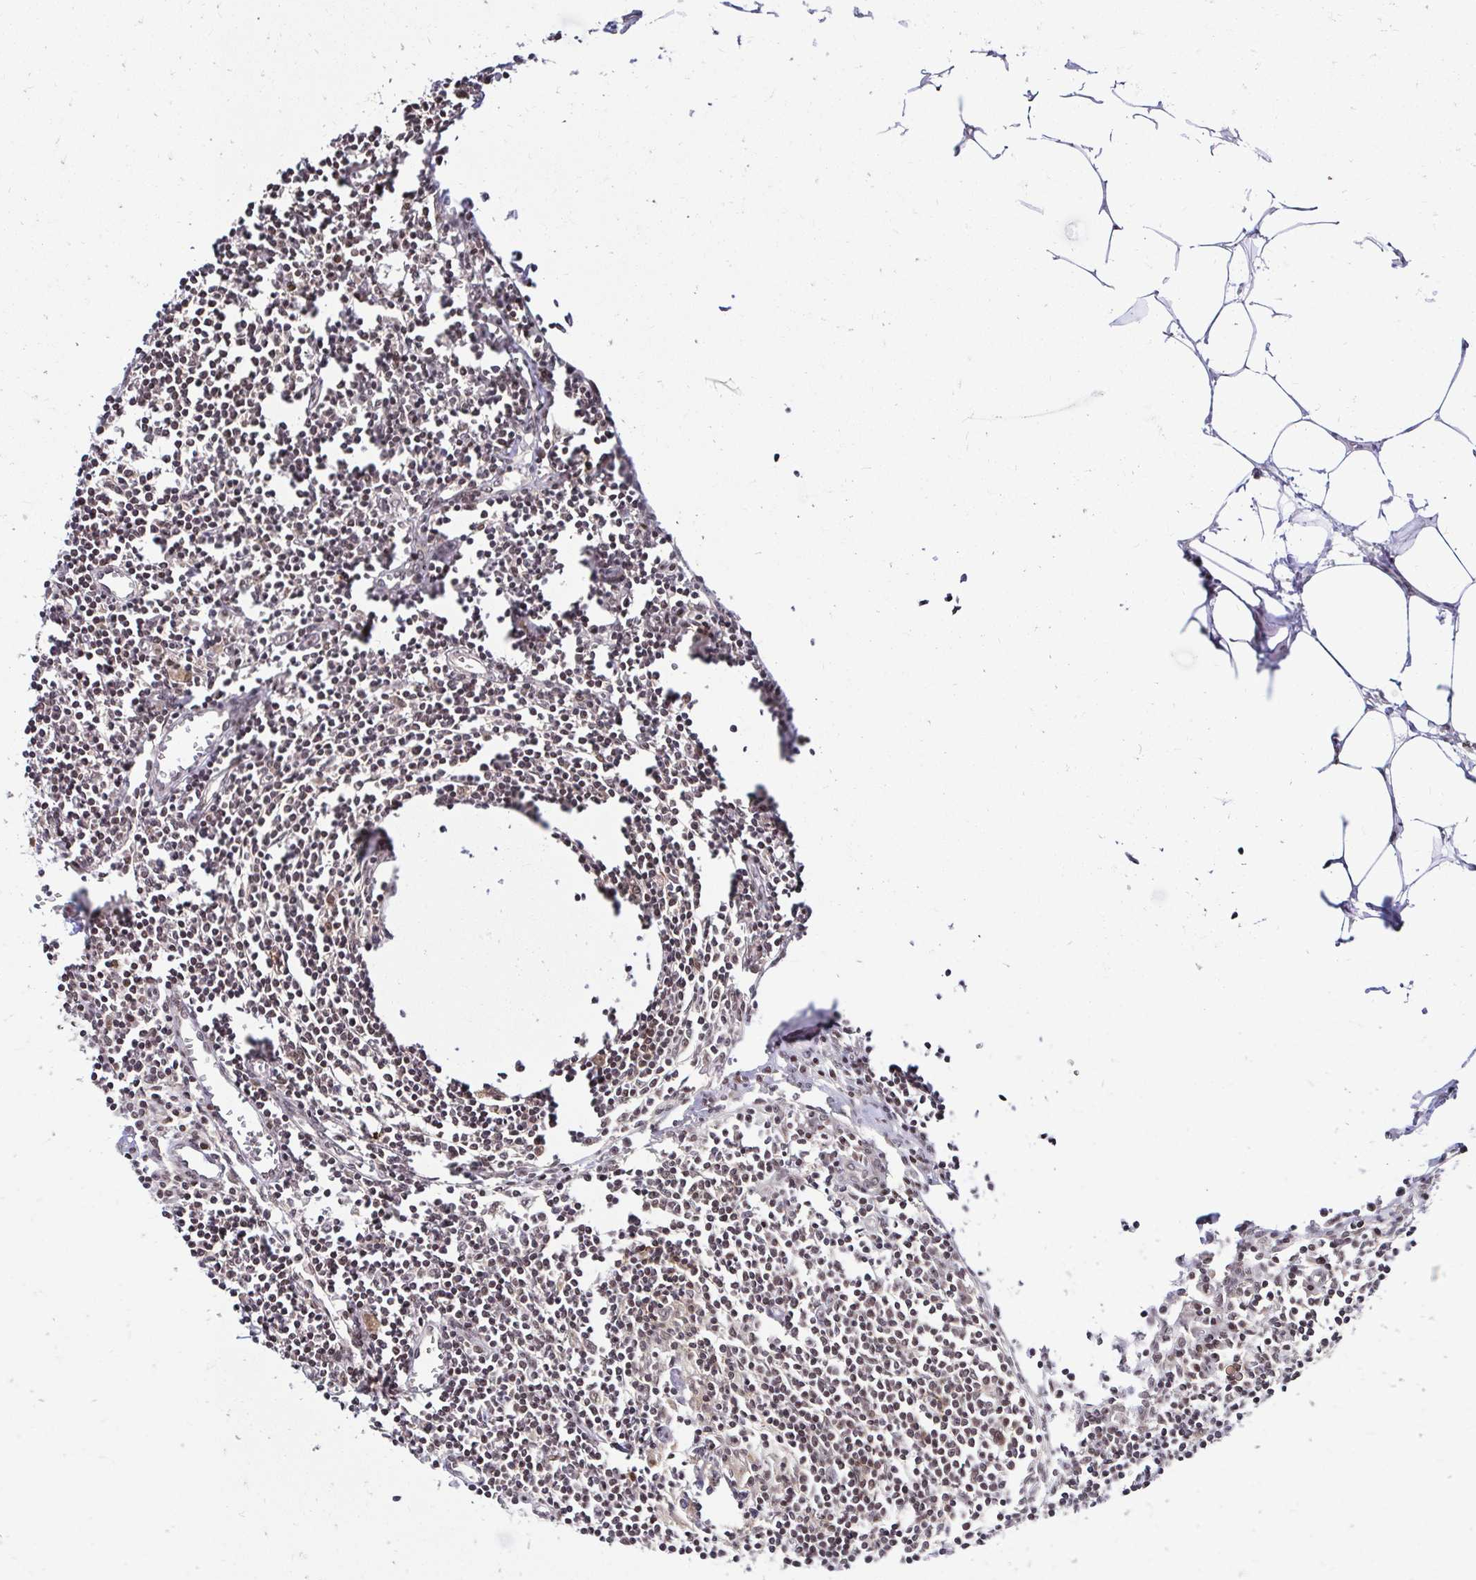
{"staining": {"intensity": "weak", "quantity": "<25%", "location": "nuclear"}, "tissue": "lymph node", "cell_type": "Germinal center cells", "image_type": "normal", "snomed": [{"axis": "morphology", "description": "Normal tissue, NOS"}, {"axis": "topography", "description": "Lymph node"}], "caption": "IHC micrograph of unremarkable lymph node: human lymph node stained with DAB (3,3'-diaminobenzidine) shows no significant protein staining in germinal center cells.", "gene": "GLYR1", "patient": {"sex": "male", "age": 66}}